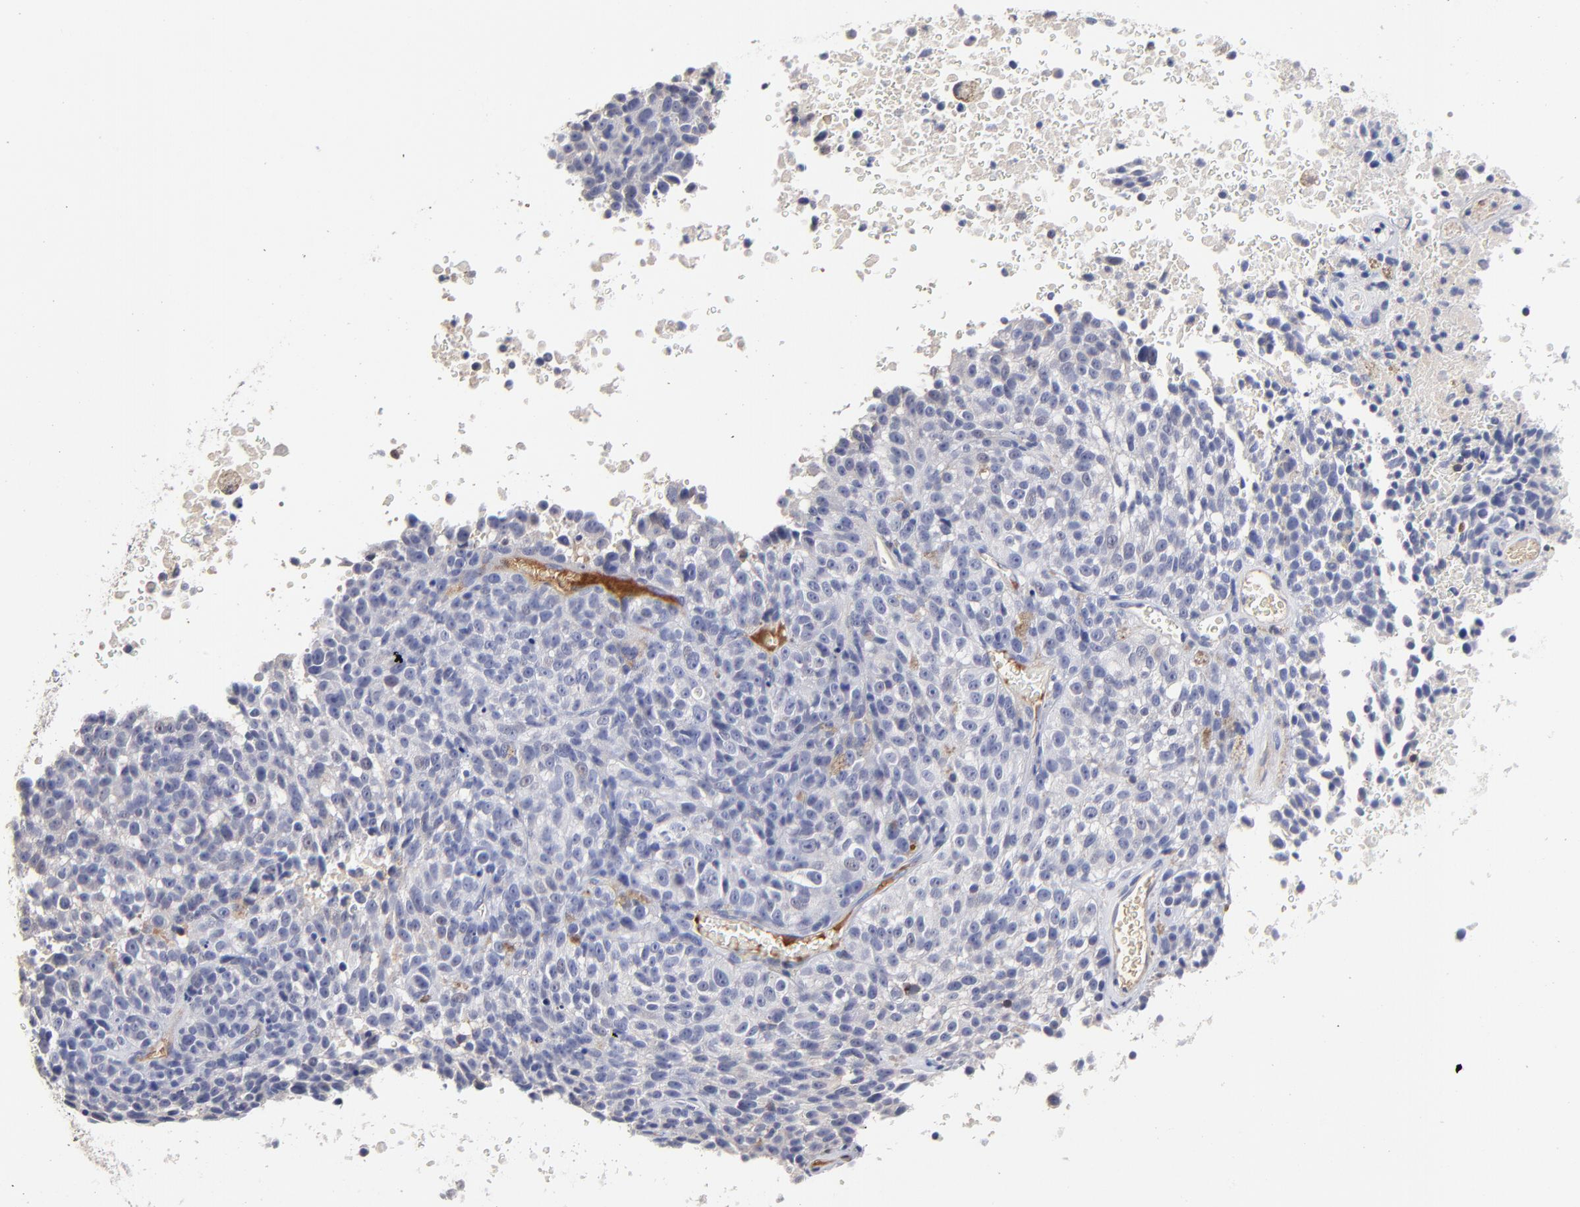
{"staining": {"intensity": "negative", "quantity": "none", "location": "none"}, "tissue": "melanoma", "cell_type": "Tumor cells", "image_type": "cancer", "snomed": [{"axis": "morphology", "description": "Malignant melanoma, Metastatic site"}, {"axis": "topography", "description": "Cerebral cortex"}], "caption": "High magnification brightfield microscopy of malignant melanoma (metastatic site) stained with DAB (brown) and counterstained with hematoxylin (blue): tumor cells show no significant positivity.", "gene": "TRAT1", "patient": {"sex": "female", "age": 52}}